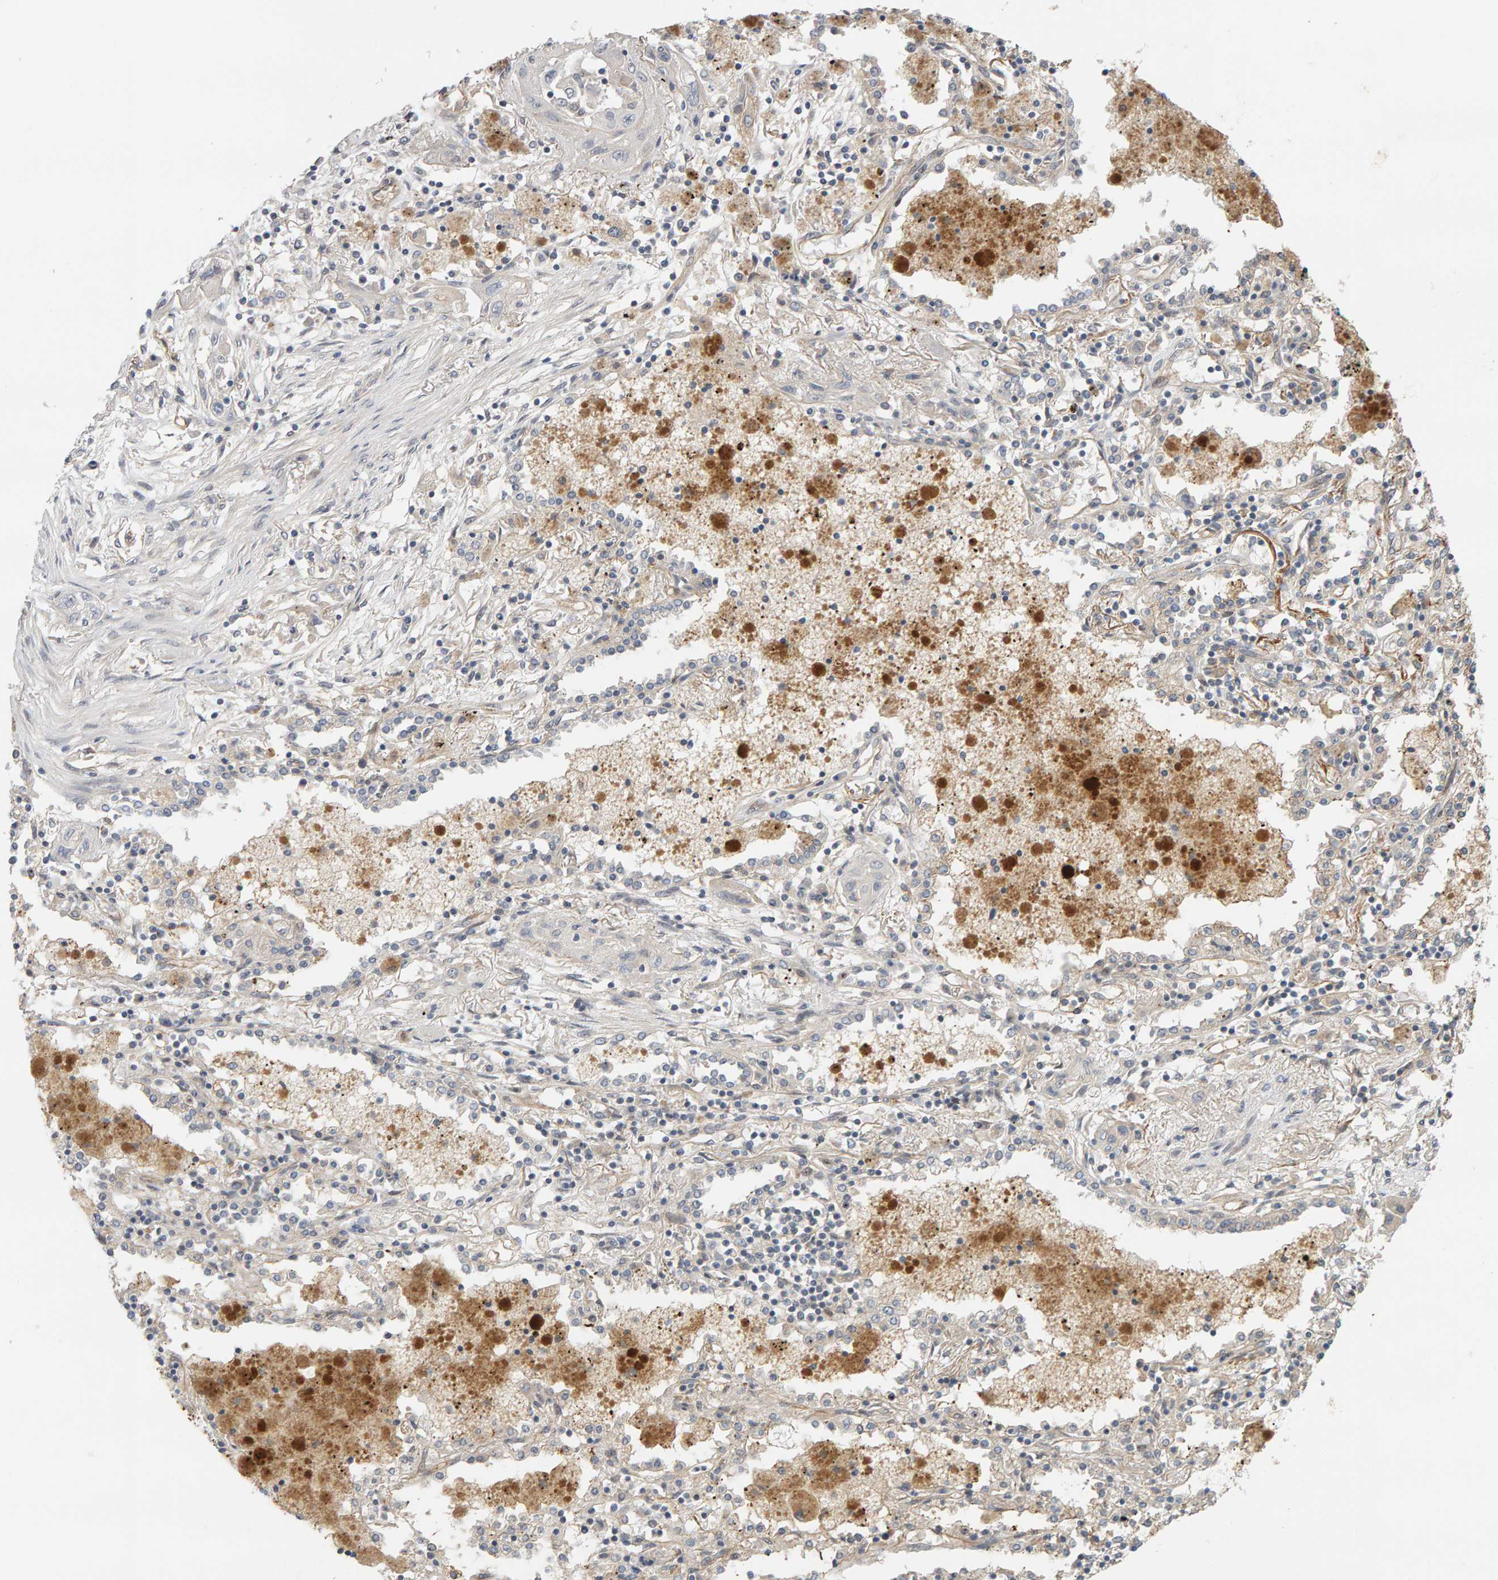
{"staining": {"intensity": "negative", "quantity": "none", "location": "none"}, "tissue": "lung cancer", "cell_type": "Tumor cells", "image_type": "cancer", "snomed": [{"axis": "morphology", "description": "Squamous cell carcinoma, NOS"}, {"axis": "topography", "description": "Lung"}], "caption": "A photomicrograph of human lung cancer is negative for staining in tumor cells.", "gene": "PPP1R16A", "patient": {"sex": "female", "age": 47}}